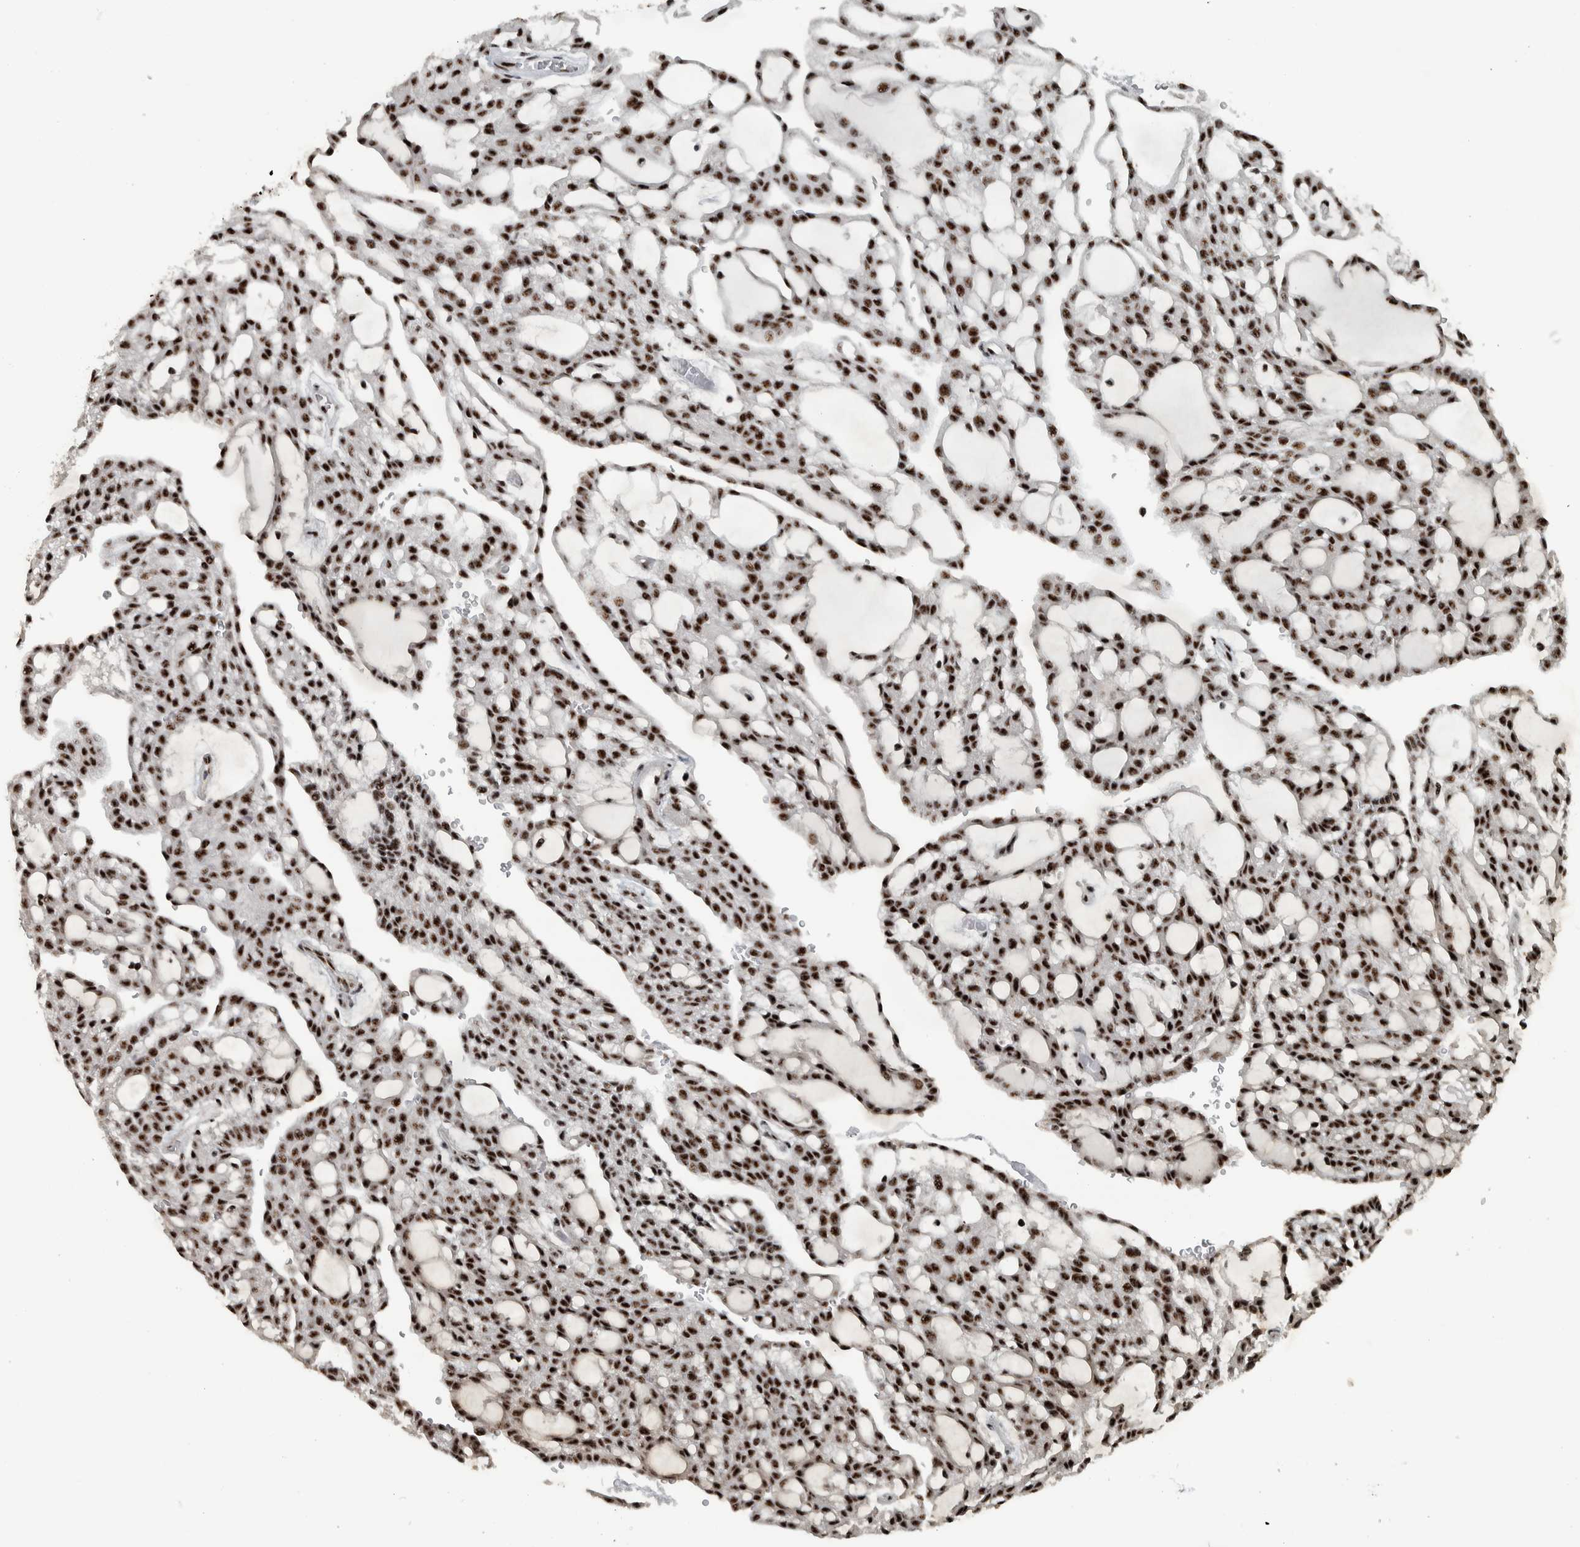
{"staining": {"intensity": "strong", "quantity": ">75%", "location": "nuclear"}, "tissue": "renal cancer", "cell_type": "Tumor cells", "image_type": "cancer", "snomed": [{"axis": "morphology", "description": "Adenocarcinoma, NOS"}, {"axis": "topography", "description": "Kidney"}], "caption": "Renal cancer stained with a protein marker reveals strong staining in tumor cells.", "gene": "SON", "patient": {"sex": "male", "age": 63}}